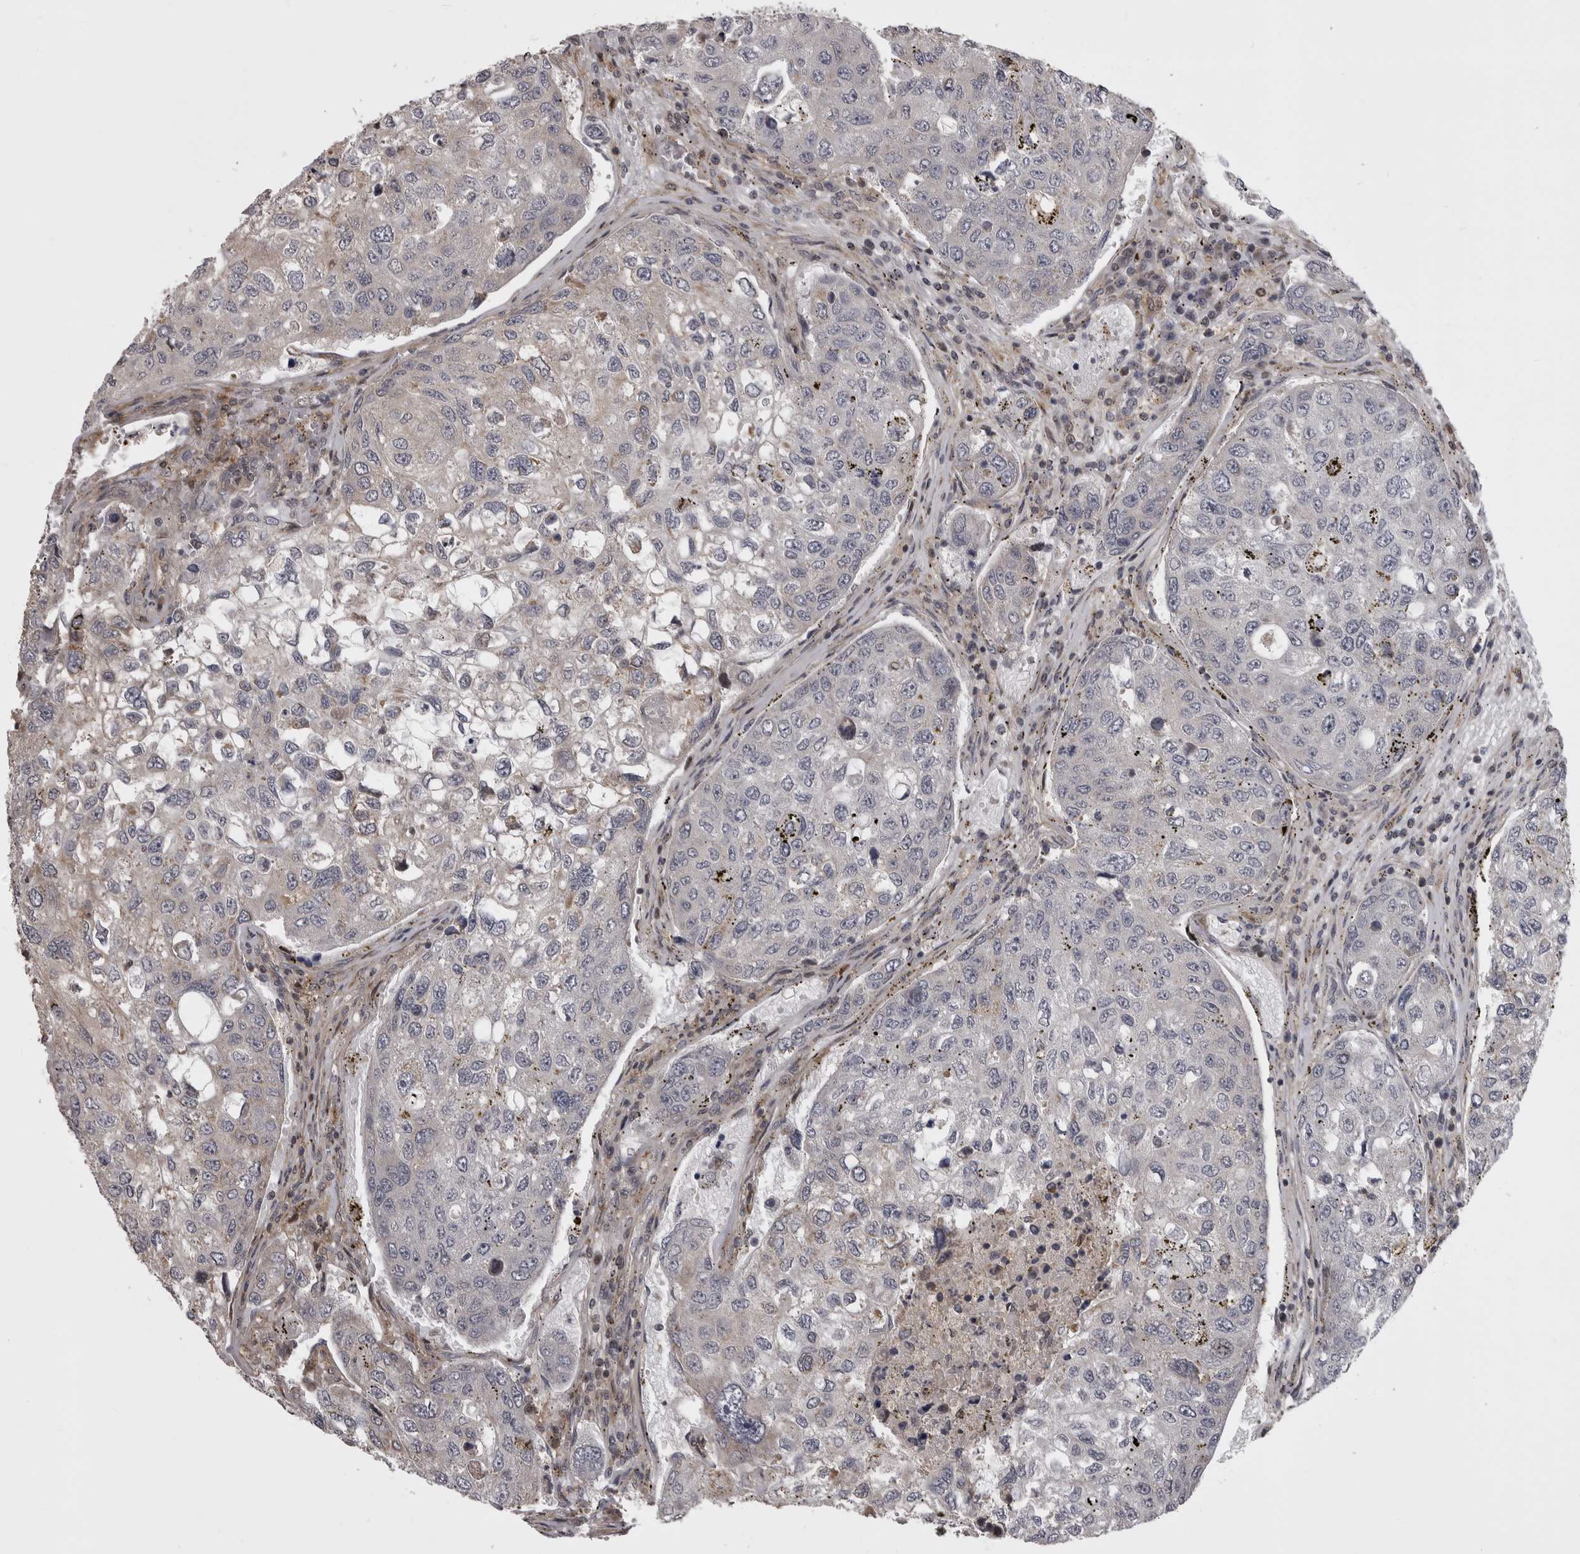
{"staining": {"intensity": "negative", "quantity": "none", "location": "none"}, "tissue": "urothelial cancer", "cell_type": "Tumor cells", "image_type": "cancer", "snomed": [{"axis": "morphology", "description": "Urothelial carcinoma, High grade"}, {"axis": "topography", "description": "Lymph node"}, {"axis": "topography", "description": "Urinary bladder"}], "caption": "Image shows no significant protein positivity in tumor cells of urothelial cancer.", "gene": "ZNRF1", "patient": {"sex": "male", "age": 51}}